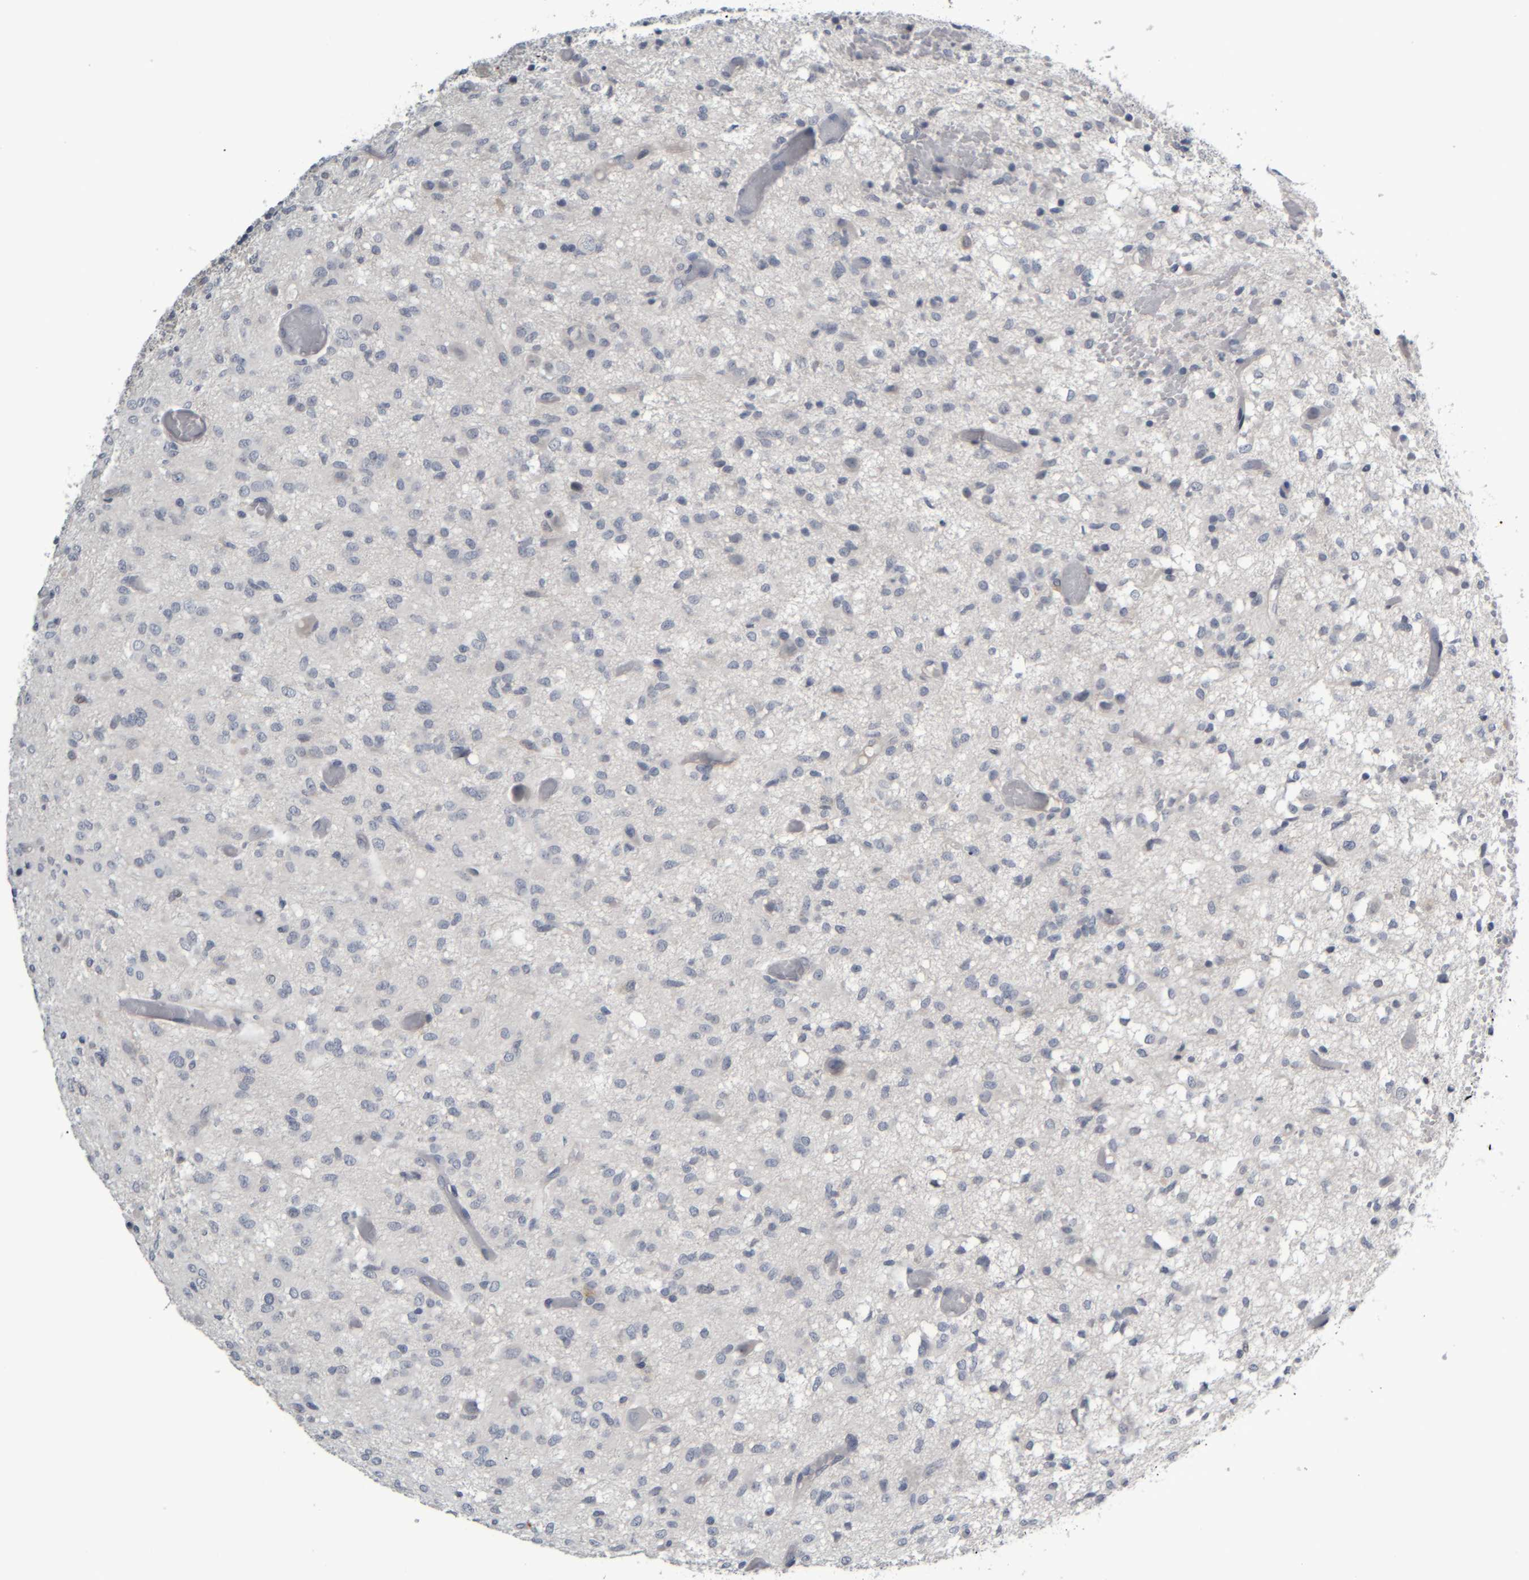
{"staining": {"intensity": "negative", "quantity": "none", "location": "none"}, "tissue": "glioma", "cell_type": "Tumor cells", "image_type": "cancer", "snomed": [{"axis": "morphology", "description": "Glioma, malignant, High grade"}, {"axis": "topography", "description": "Brain"}], "caption": "IHC of glioma displays no positivity in tumor cells.", "gene": "COL14A1", "patient": {"sex": "female", "age": 59}}